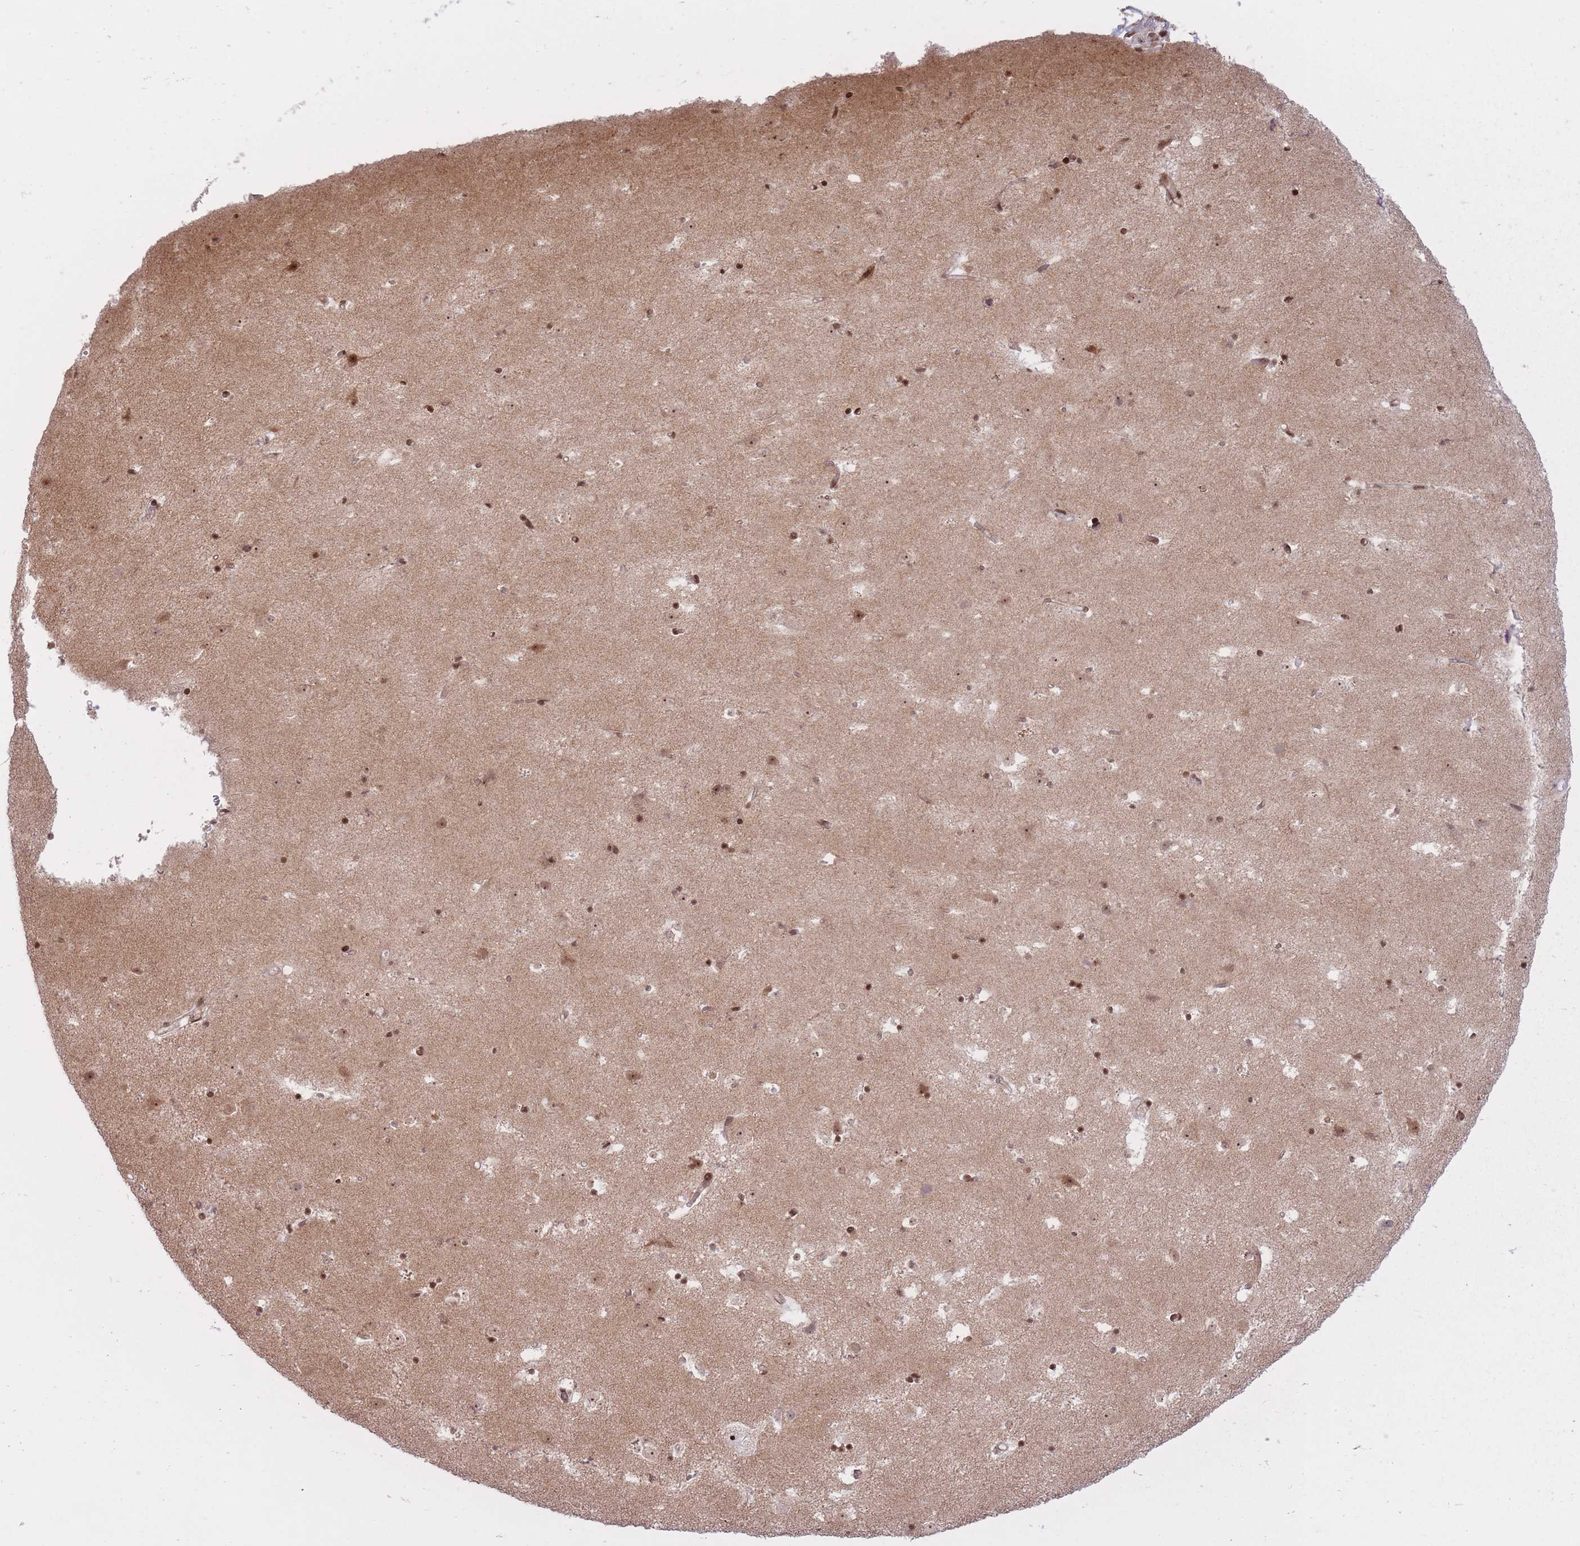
{"staining": {"intensity": "strong", "quantity": "25%-75%", "location": "nuclear"}, "tissue": "caudate", "cell_type": "Glial cells", "image_type": "normal", "snomed": [{"axis": "morphology", "description": "Normal tissue, NOS"}, {"axis": "topography", "description": "Lateral ventricle wall"}], "caption": "Glial cells display strong nuclear staining in approximately 25%-75% of cells in benign caudate. (DAB IHC, brown staining for protein, blue staining for nuclei).", "gene": "TMC6", "patient": {"sex": "male", "age": 58}}